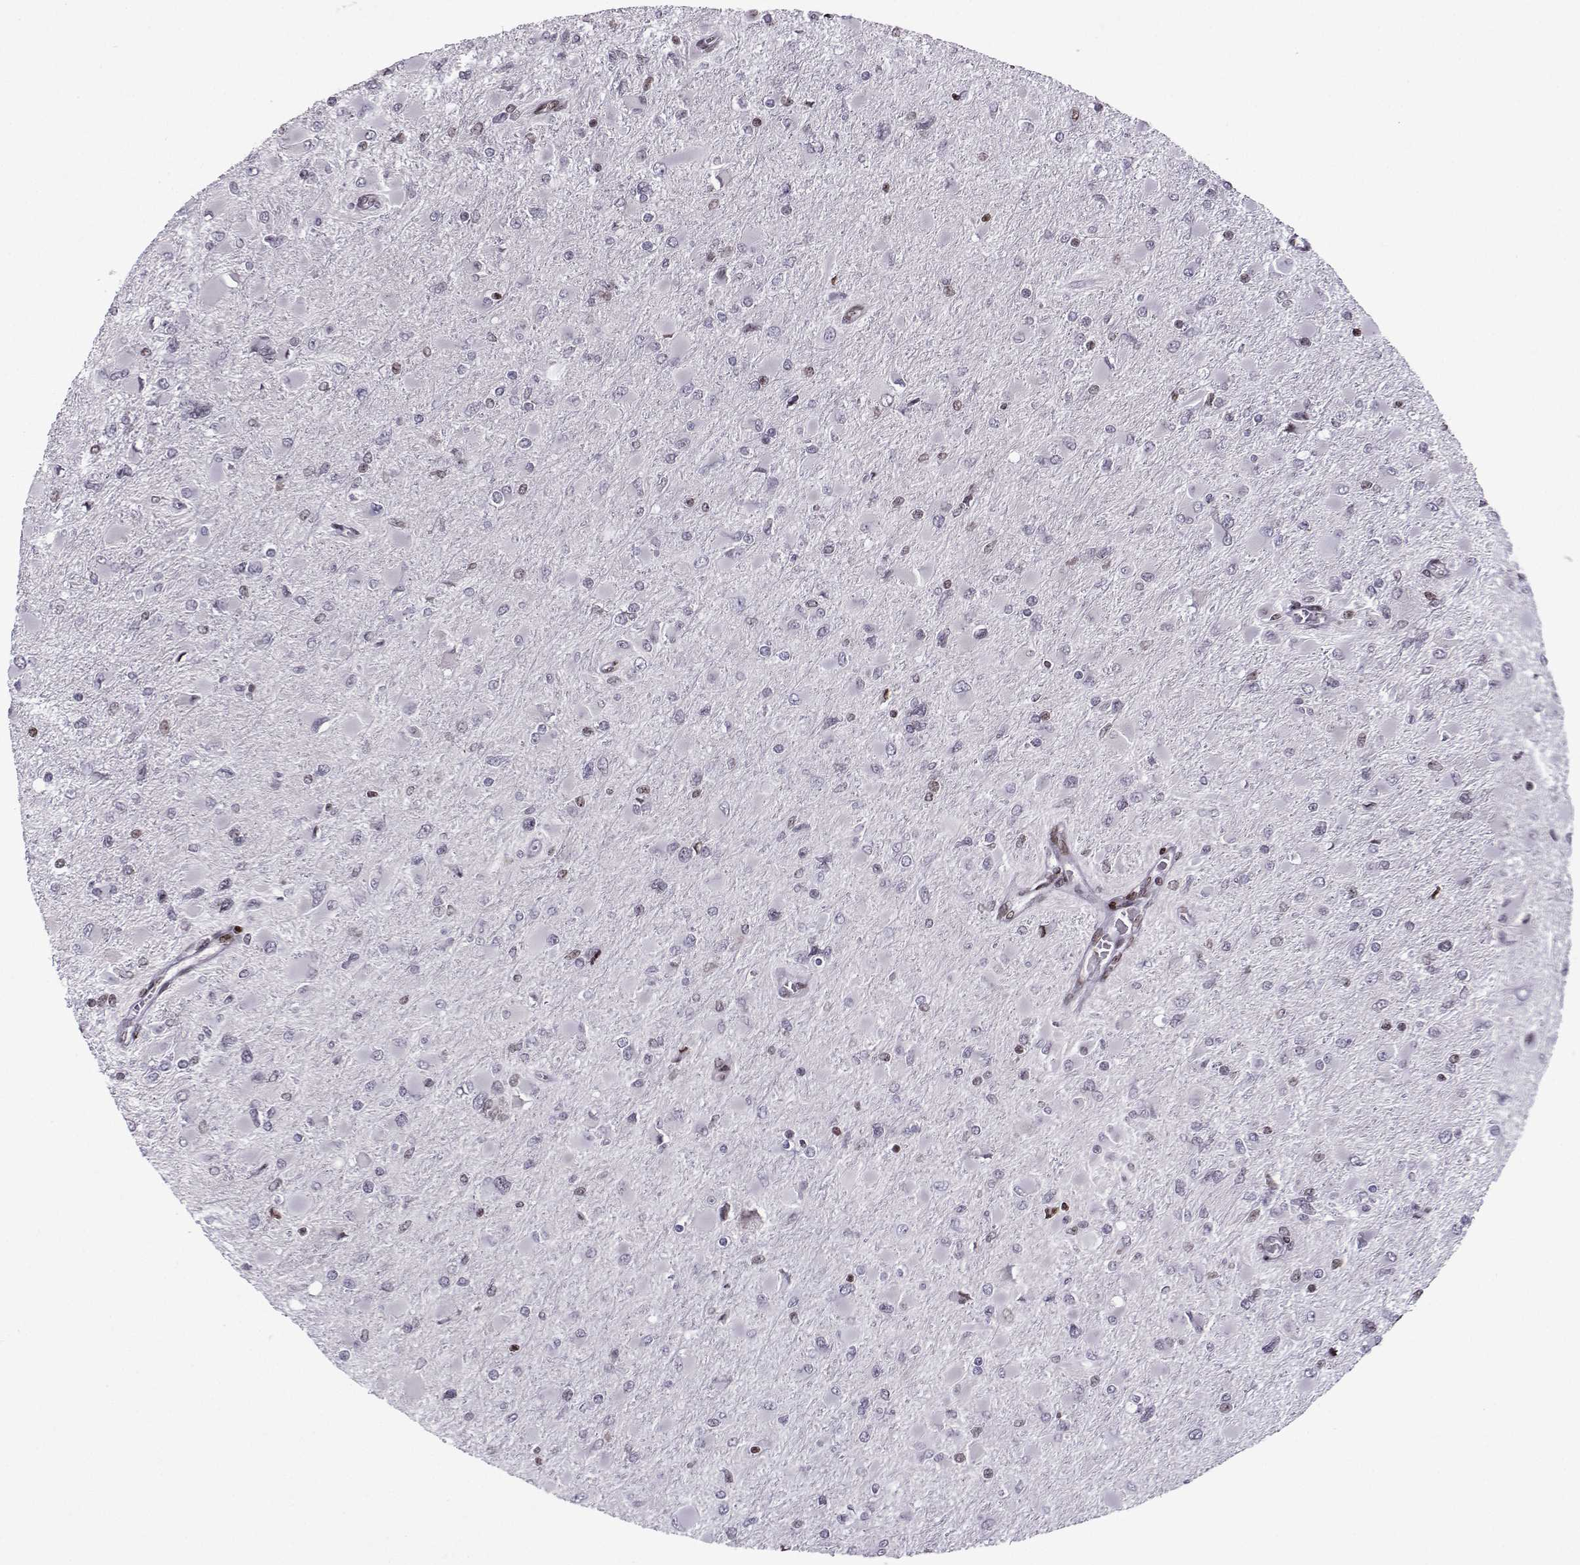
{"staining": {"intensity": "negative", "quantity": "none", "location": "none"}, "tissue": "glioma", "cell_type": "Tumor cells", "image_type": "cancer", "snomed": [{"axis": "morphology", "description": "Glioma, malignant, High grade"}, {"axis": "topography", "description": "Cerebral cortex"}], "caption": "This image is of malignant glioma (high-grade) stained with immunohistochemistry (IHC) to label a protein in brown with the nuclei are counter-stained blue. There is no expression in tumor cells. Brightfield microscopy of immunohistochemistry stained with DAB (3,3'-diaminobenzidine) (brown) and hematoxylin (blue), captured at high magnification.", "gene": "ZNF19", "patient": {"sex": "female", "age": 36}}